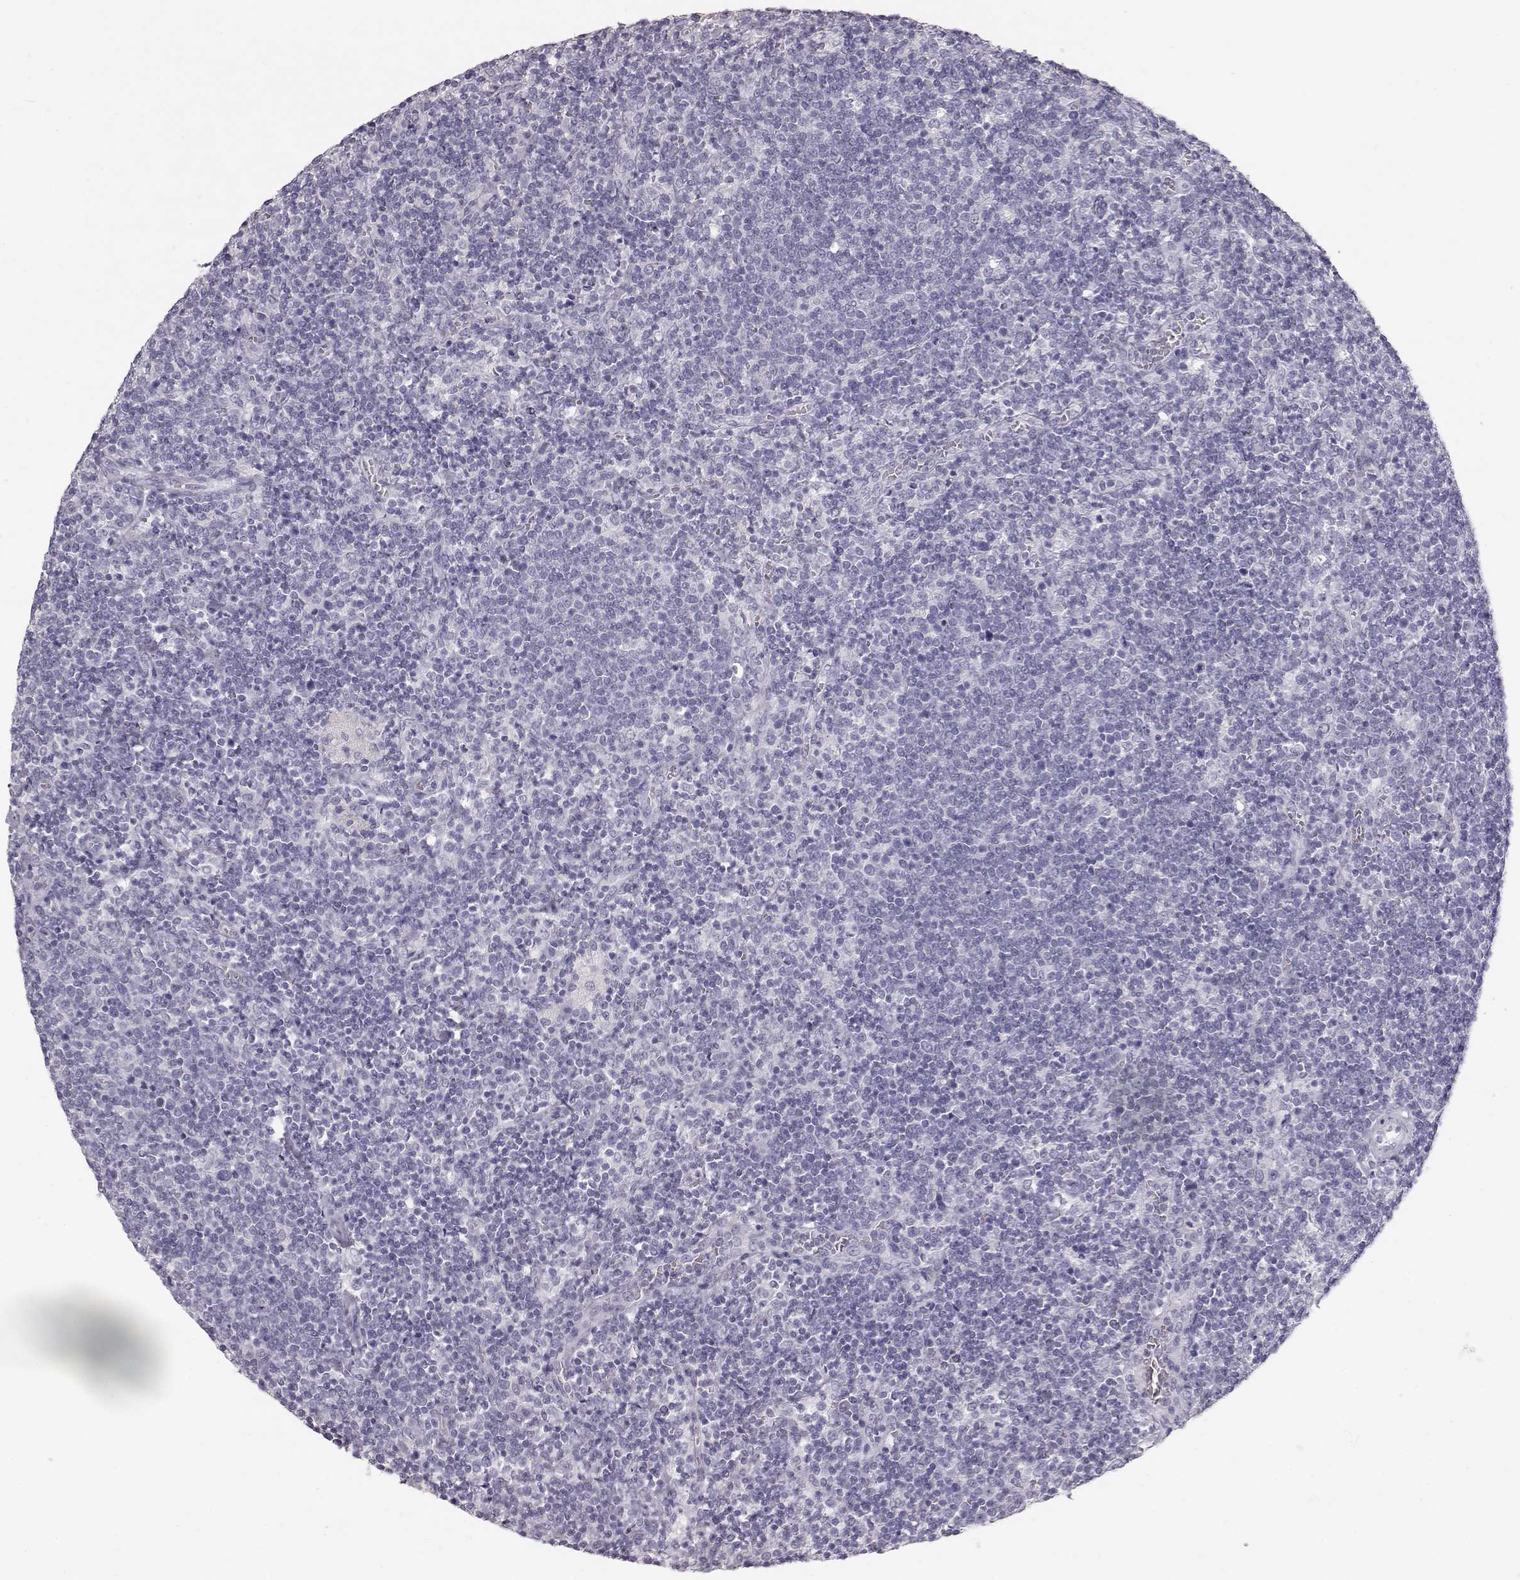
{"staining": {"intensity": "negative", "quantity": "none", "location": "none"}, "tissue": "lymphoma", "cell_type": "Tumor cells", "image_type": "cancer", "snomed": [{"axis": "morphology", "description": "Malignant lymphoma, non-Hodgkin's type, High grade"}, {"axis": "topography", "description": "Lymph node"}], "caption": "Image shows no significant protein positivity in tumor cells of malignant lymphoma, non-Hodgkin's type (high-grade).", "gene": "KRT33A", "patient": {"sex": "male", "age": 61}}